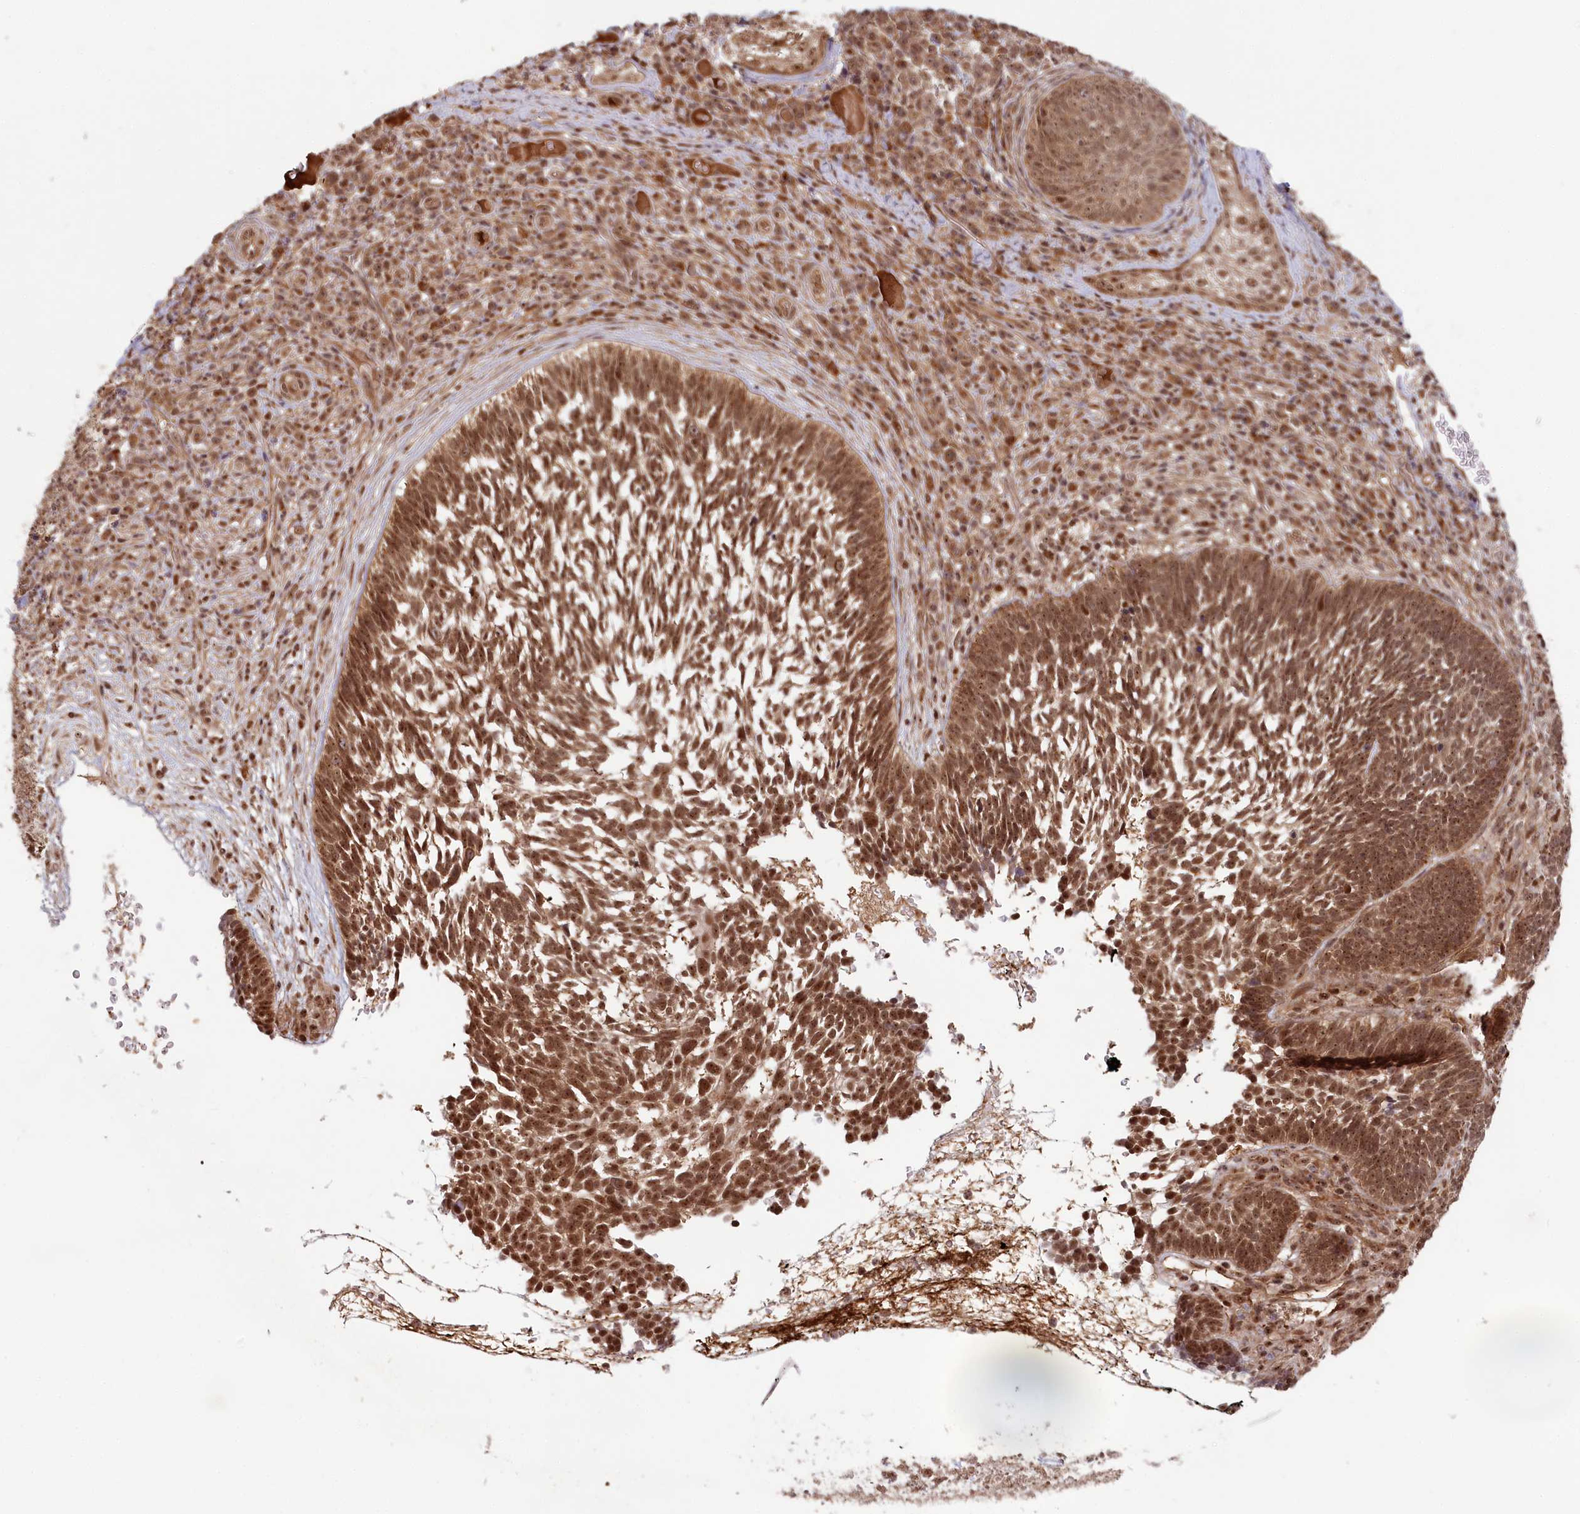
{"staining": {"intensity": "strong", "quantity": ">75%", "location": "cytoplasmic/membranous,nuclear"}, "tissue": "skin cancer", "cell_type": "Tumor cells", "image_type": "cancer", "snomed": [{"axis": "morphology", "description": "Basal cell carcinoma"}, {"axis": "topography", "description": "Skin"}], "caption": "Strong cytoplasmic/membranous and nuclear protein positivity is present in approximately >75% of tumor cells in basal cell carcinoma (skin).", "gene": "WAPL", "patient": {"sex": "male", "age": 88}}